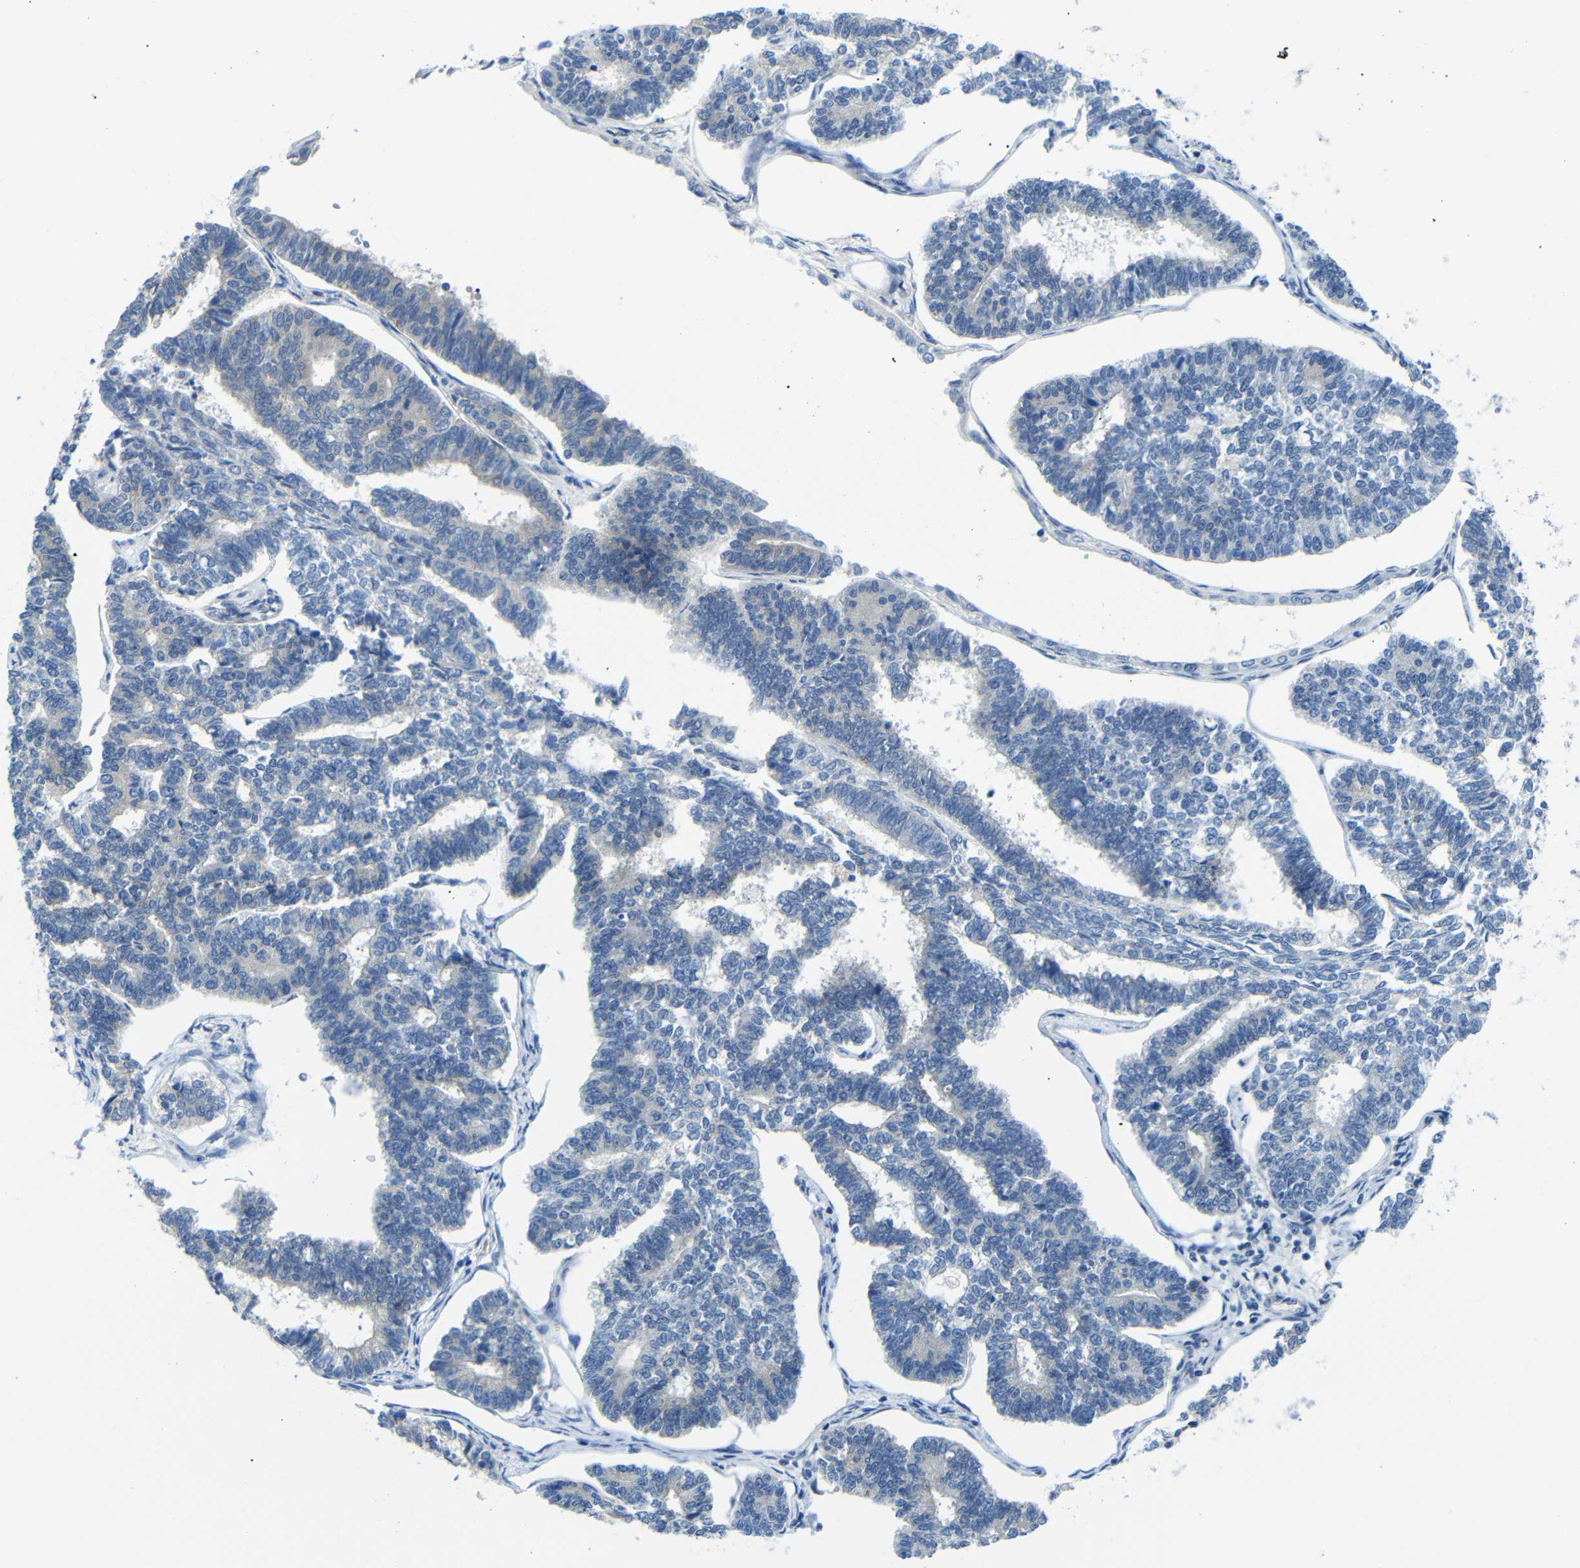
{"staining": {"intensity": "weak", "quantity": "<25%", "location": "cytoplasmic/membranous"}, "tissue": "endometrial cancer", "cell_type": "Tumor cells", "image_type": "cancer", "snomed": [{"axis": "morphology", "description": "Adenocarcinoma, NOS"}, {"axis": "topography", "description": "Endometrium"}], "caption": "High magnification brightfield microscopy of endometrial adenocarcinoma stained with DAB (brown) and counterstained with hematoxylin (blue): tumor cells show no significant expression. (DAB (3,3'-diaminobenzidine) immunohistochemistry (IHC) visualized using brightfield microscopy, high magnification).", "gene": "DCP1A", "patient": {"sex": "female", "age": 70}}